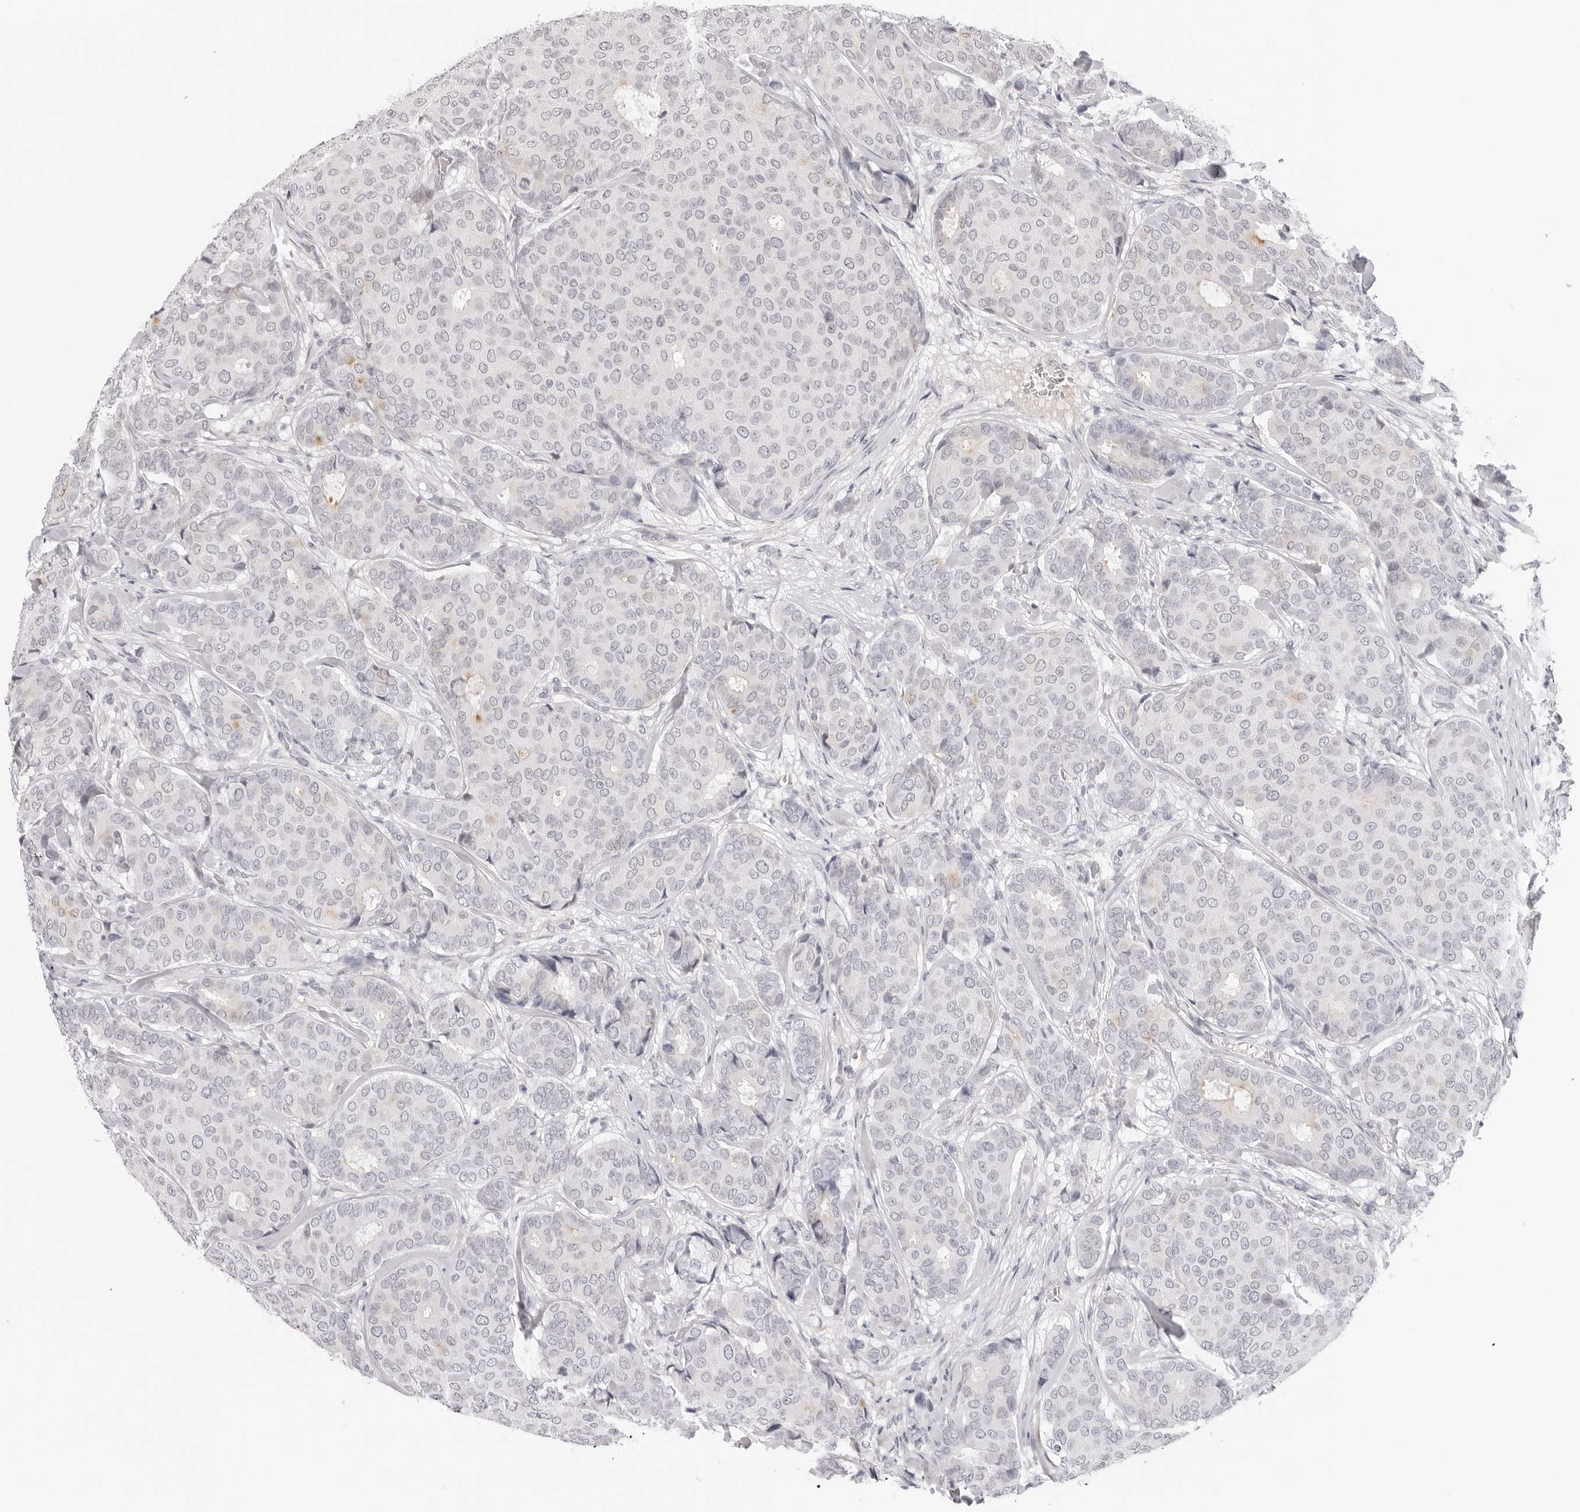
{"staining": {"intensity": "negative", "quantity": "none", "location": "none"}, "tissue": "breast cancer", "cell_type": "Tumor cells", "image_type": "cancer", "snomed": [{"axis": "morphology", "description": "Duct carcinoma"}, {"axis": "topography", "description": "Breast"}], "caption": "DAB immunohistochemical staining of breast cancer (intraductal carcinoma) shows no significant positivity in tumor cells.", "gene": "STRADB", "patient": {"sex": "female", "age": 75}}